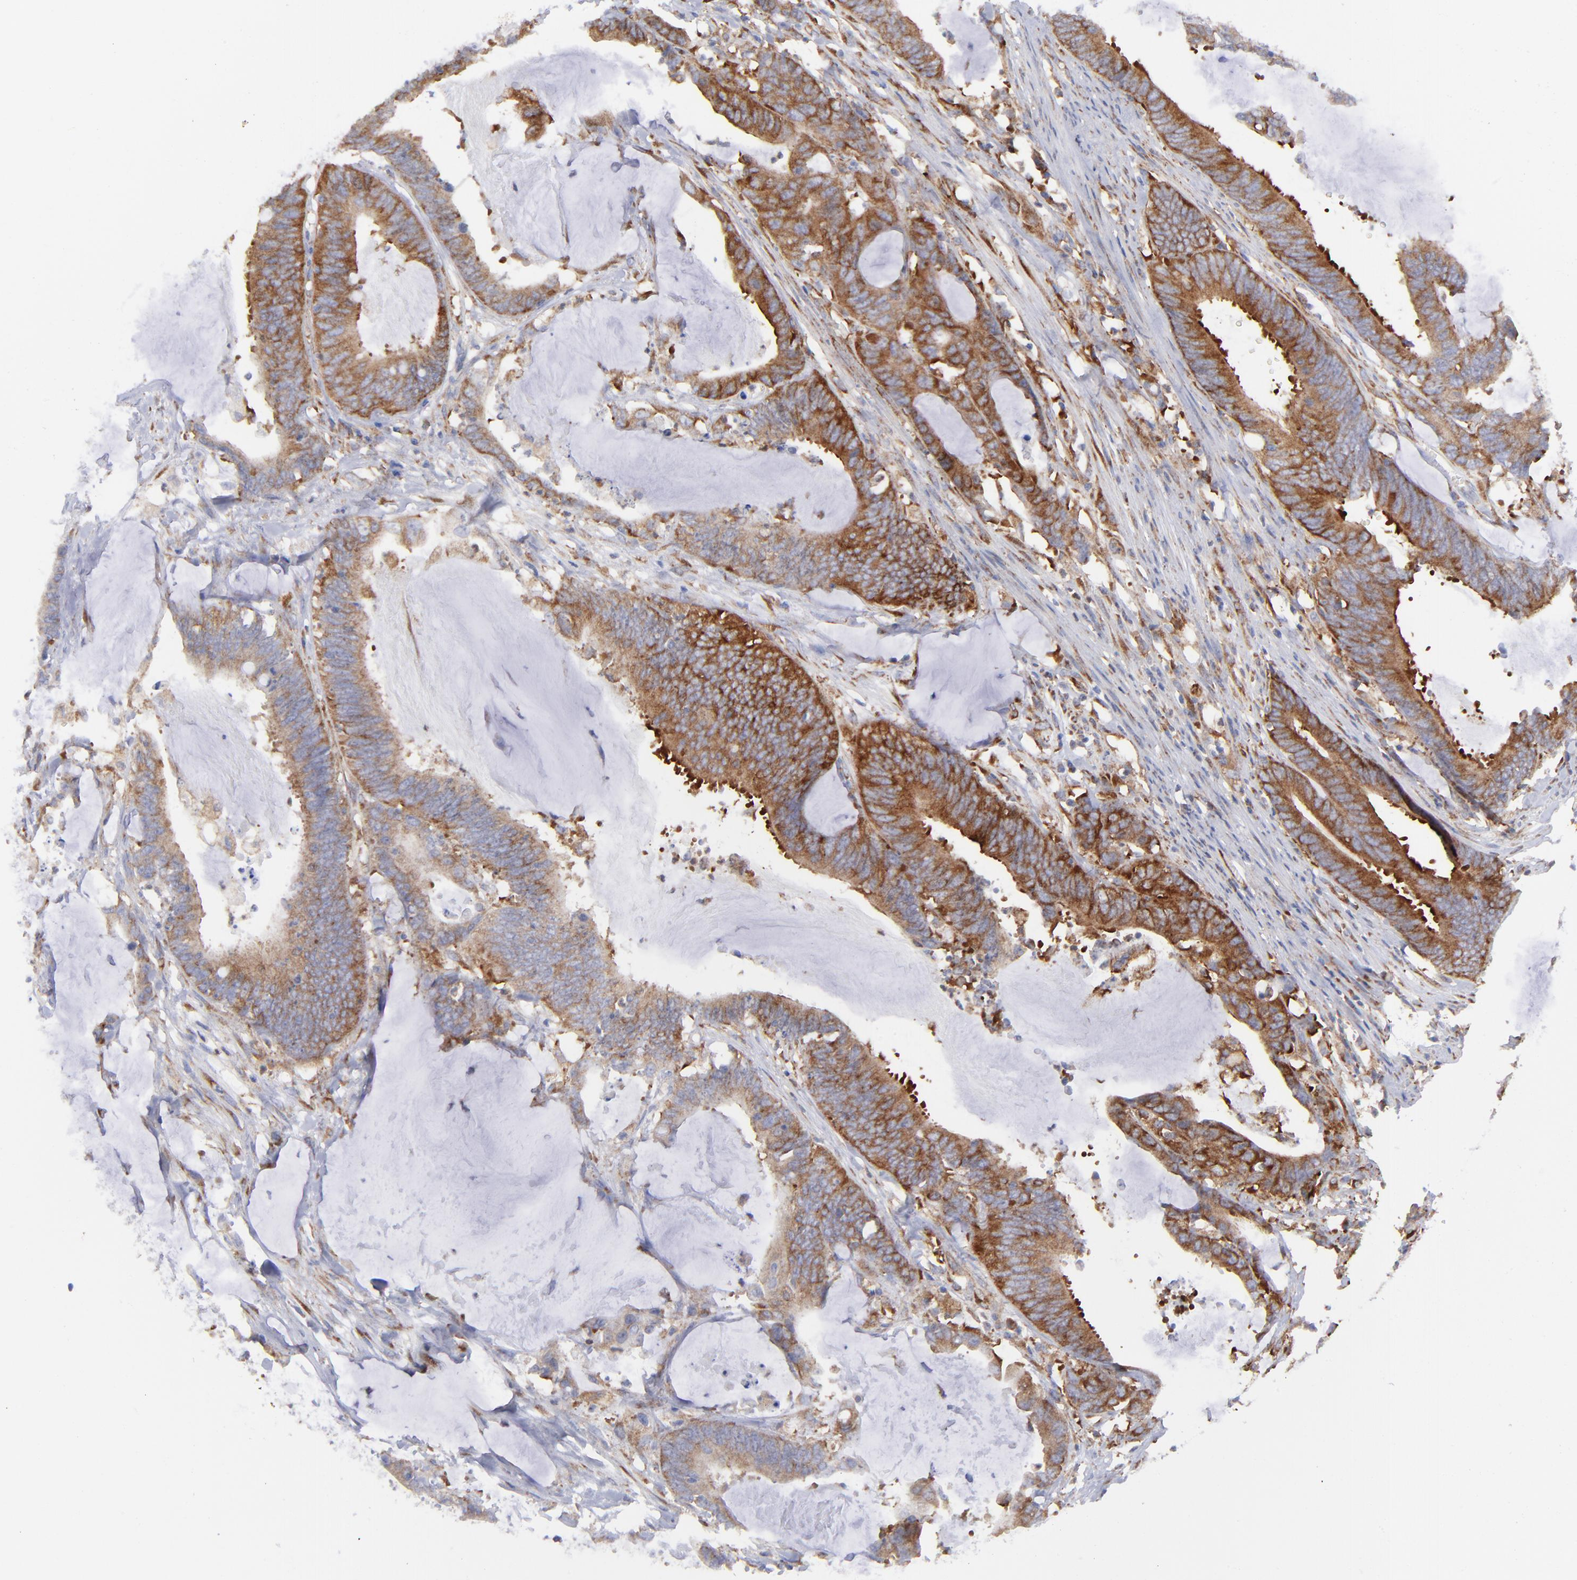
{"staining": {"intensity": "strong", "quantity": ">75%", "location": "cytoplasmic/membranous"}, "tissue": "colorectal cancer", "cell_type": "Tumor cells", "image_type": "cancer", "snomed": [{"axis": "morphology", "description": "Adenocarcinoma, NOS"}, {"axis": "topography", "description": "Rectum"}], "caption": "Immunohistochemistry (IHC) image of adenocarcinoma (colorectal) stained for a protein (brown), which displays high levels of strong cytoplasmic/membranous positivity in about >75% of tumor cells.", "gene": "EIF2AK2", "patient": {"sex": "female", "age": 66}}